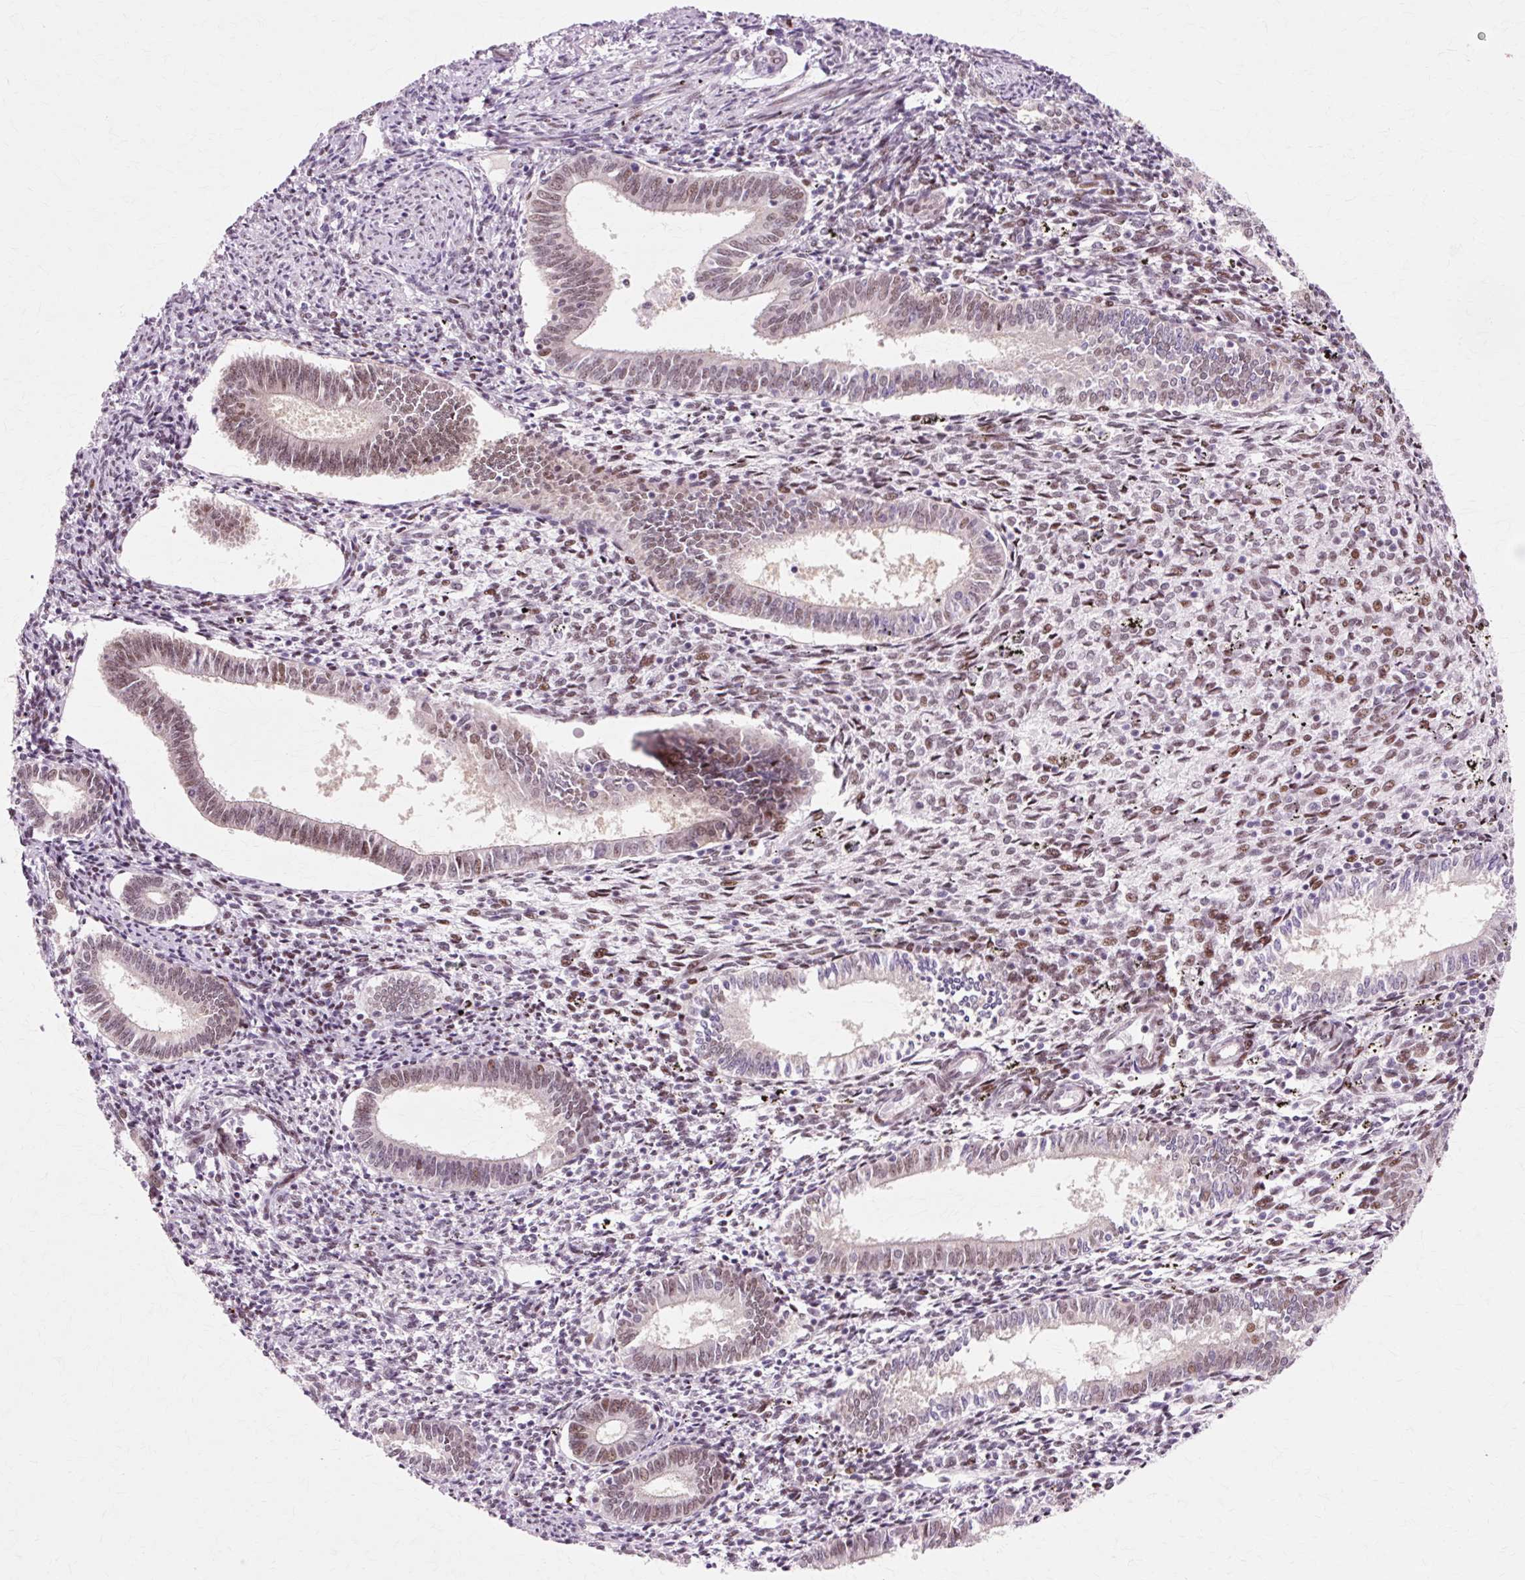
{"staining": {"intensity": "moderate", "quantity": "25%-75%", "location": "nuclear"}, "tissue": "endometrium", "cell_type": "Cells in endometrial stroma", "image_type": "normal", "snomed": [{"axis": "morphology", "description": "Normal tissue, NOS"}, {"axis": "topography", "description": "Endometrium"}], "caption": "High-power microscopy captured an IHC photomicrograph of benign endometrium, revealing moderate nuclear expression in about 25%-75% of cells in endometrial stroma.", "gene": "MACROD2", "patient": {"sex": "female", "age": 41}}